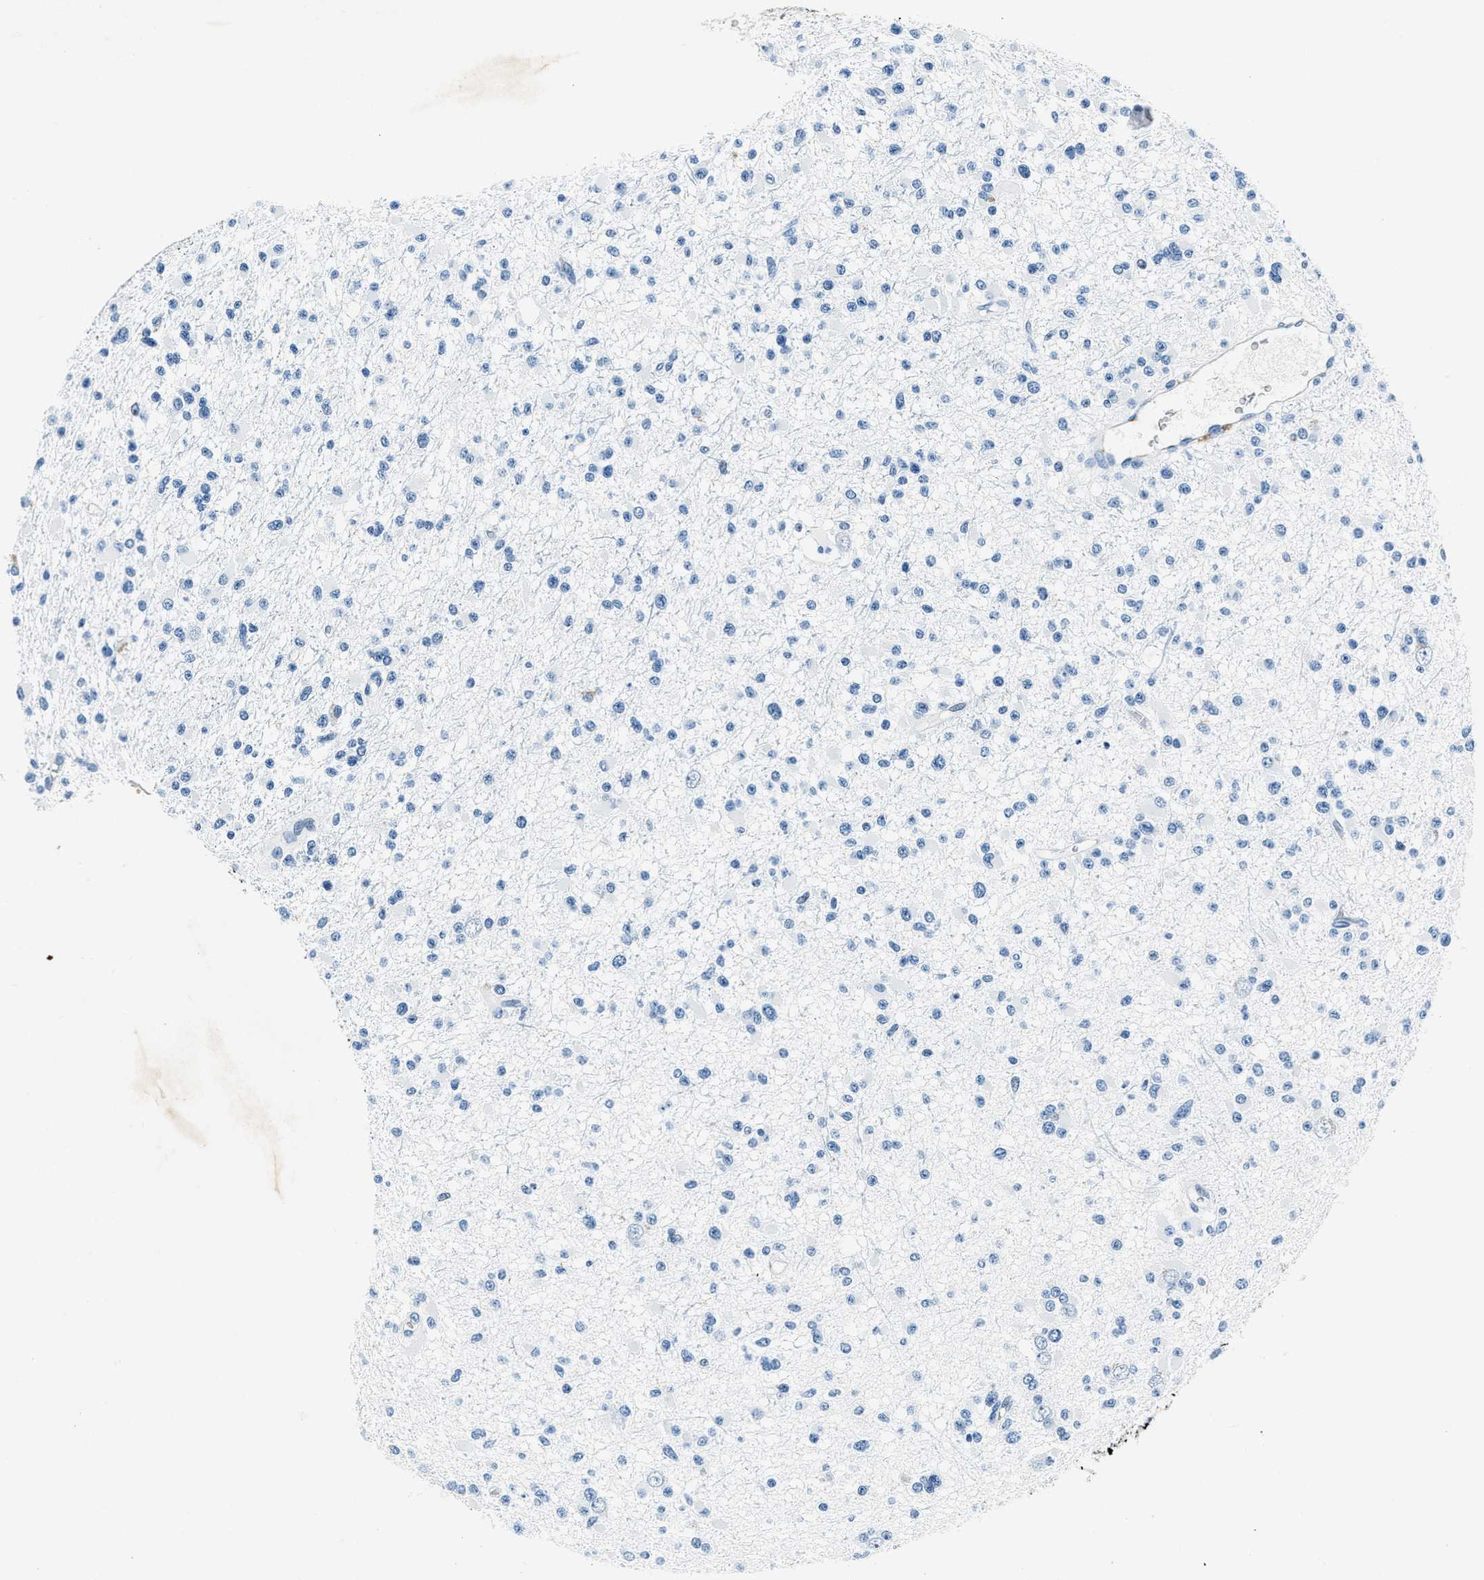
{"staining": {"intensity": "negative", "quantity": "none", "location": "none"}, "tissue": "glioma", "cell_type": "Tumor cells", "image_type": "cancer", "snomed": [{"axis": "morphology", "description": "Glioma, malignant, Low grade"}, {"axis": "topography", "description": "Brain"}], "caption": "The immunohistochemistry (IHC) micrograph has no significant staining in tumor cells of glioma tissue.", "gene": "PTPDC1", "patient": {"sex": "female", "age": 22}}